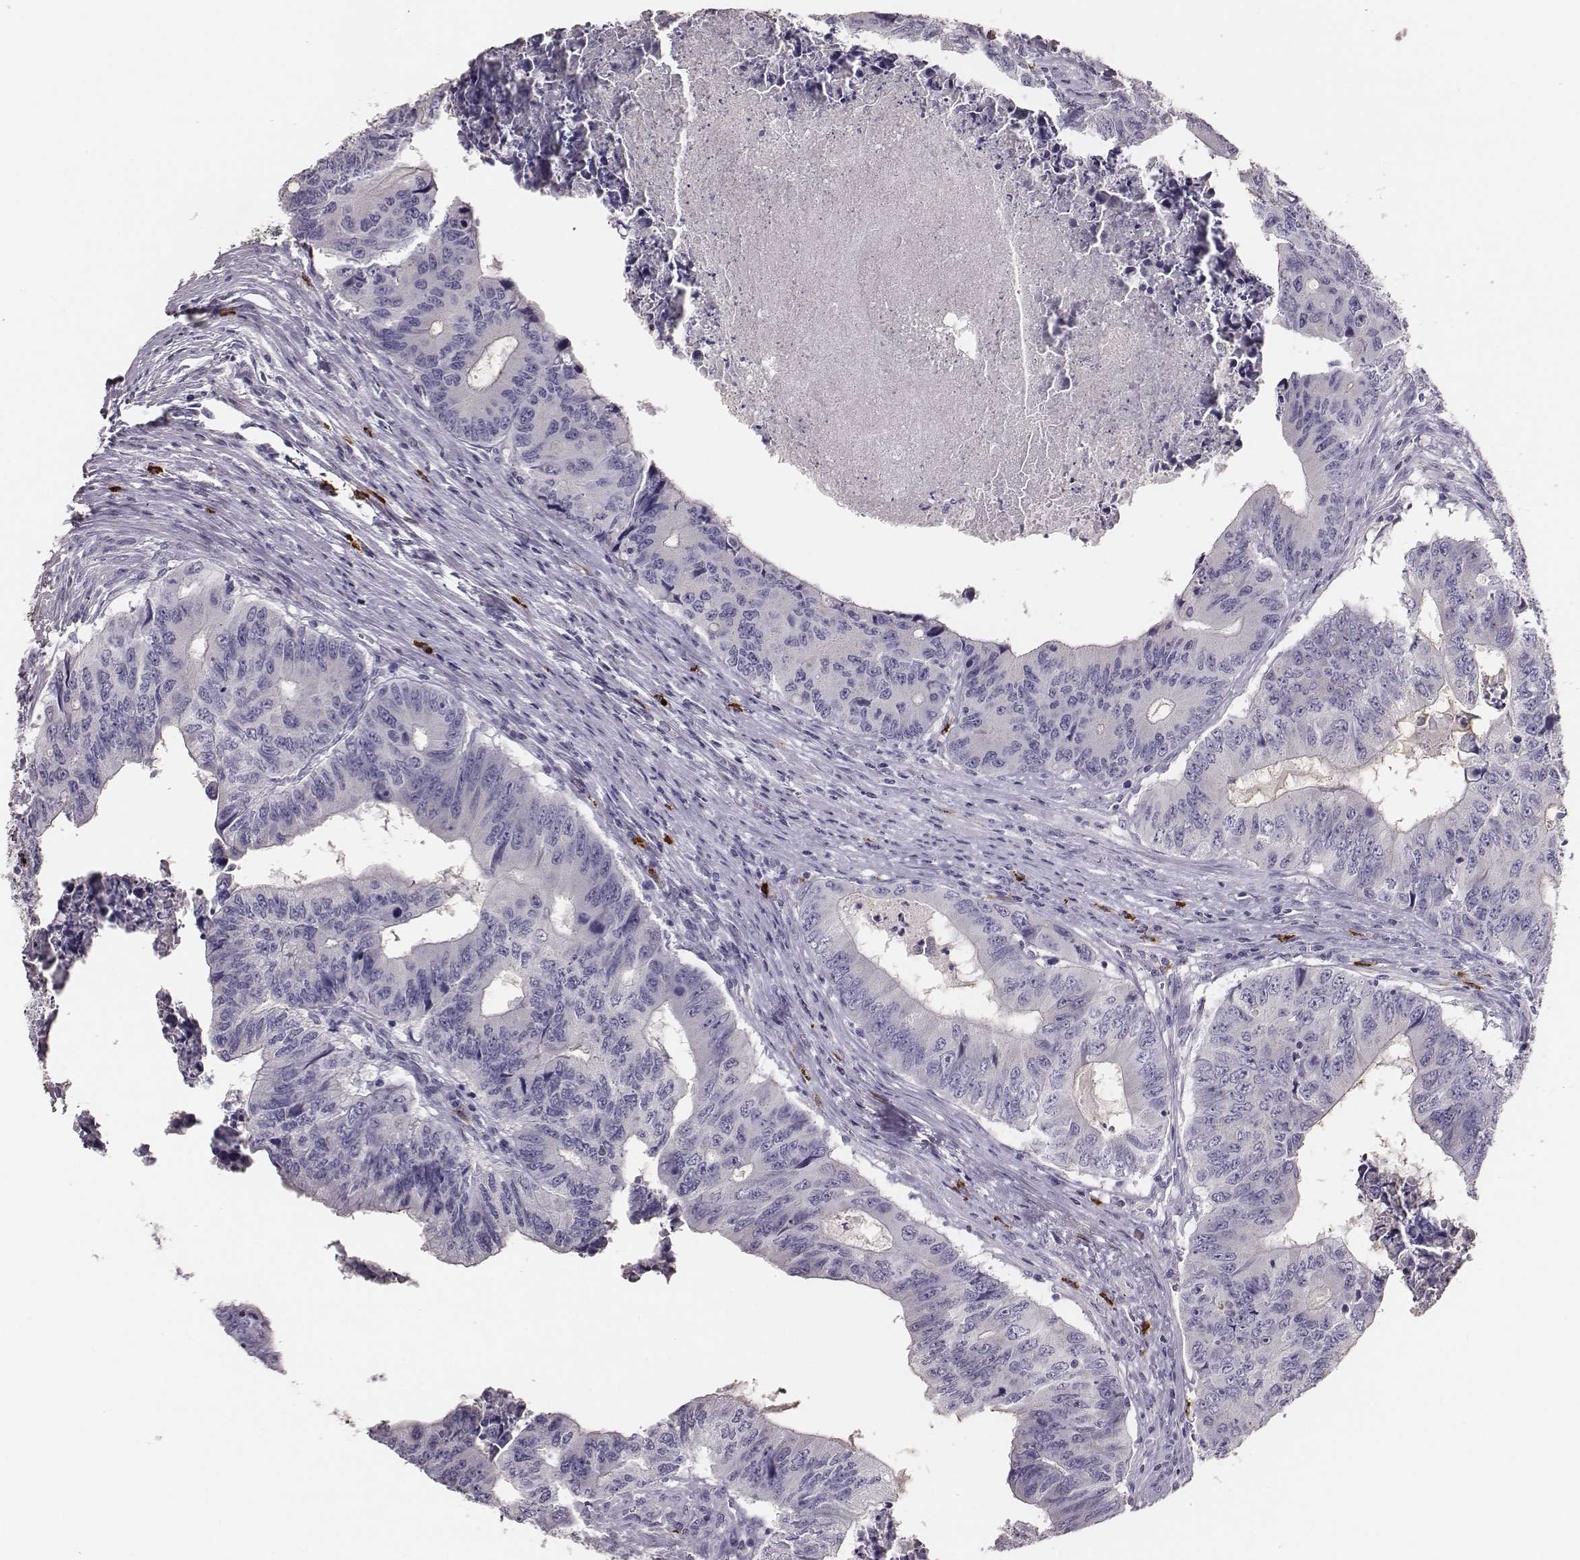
{"staining": {"intensity": "negative", "quantity": "none", "location": "none"}, "tissue": "colorectal cancer", "cell_type": "Tumor cells", "image_type": "cancer", "snomed": [{"axis": "morphology", "description": "Adenocarcinoma, NOS"}, {"axis": "topography", "description": "Colon"}], "caption": "Histopathology image shows no protein positivity in tumor cells of adenocarcinoma (colorectal) tissue.", "gene": "P2RY10", "patient": {"sex": "male", "age": 53}}